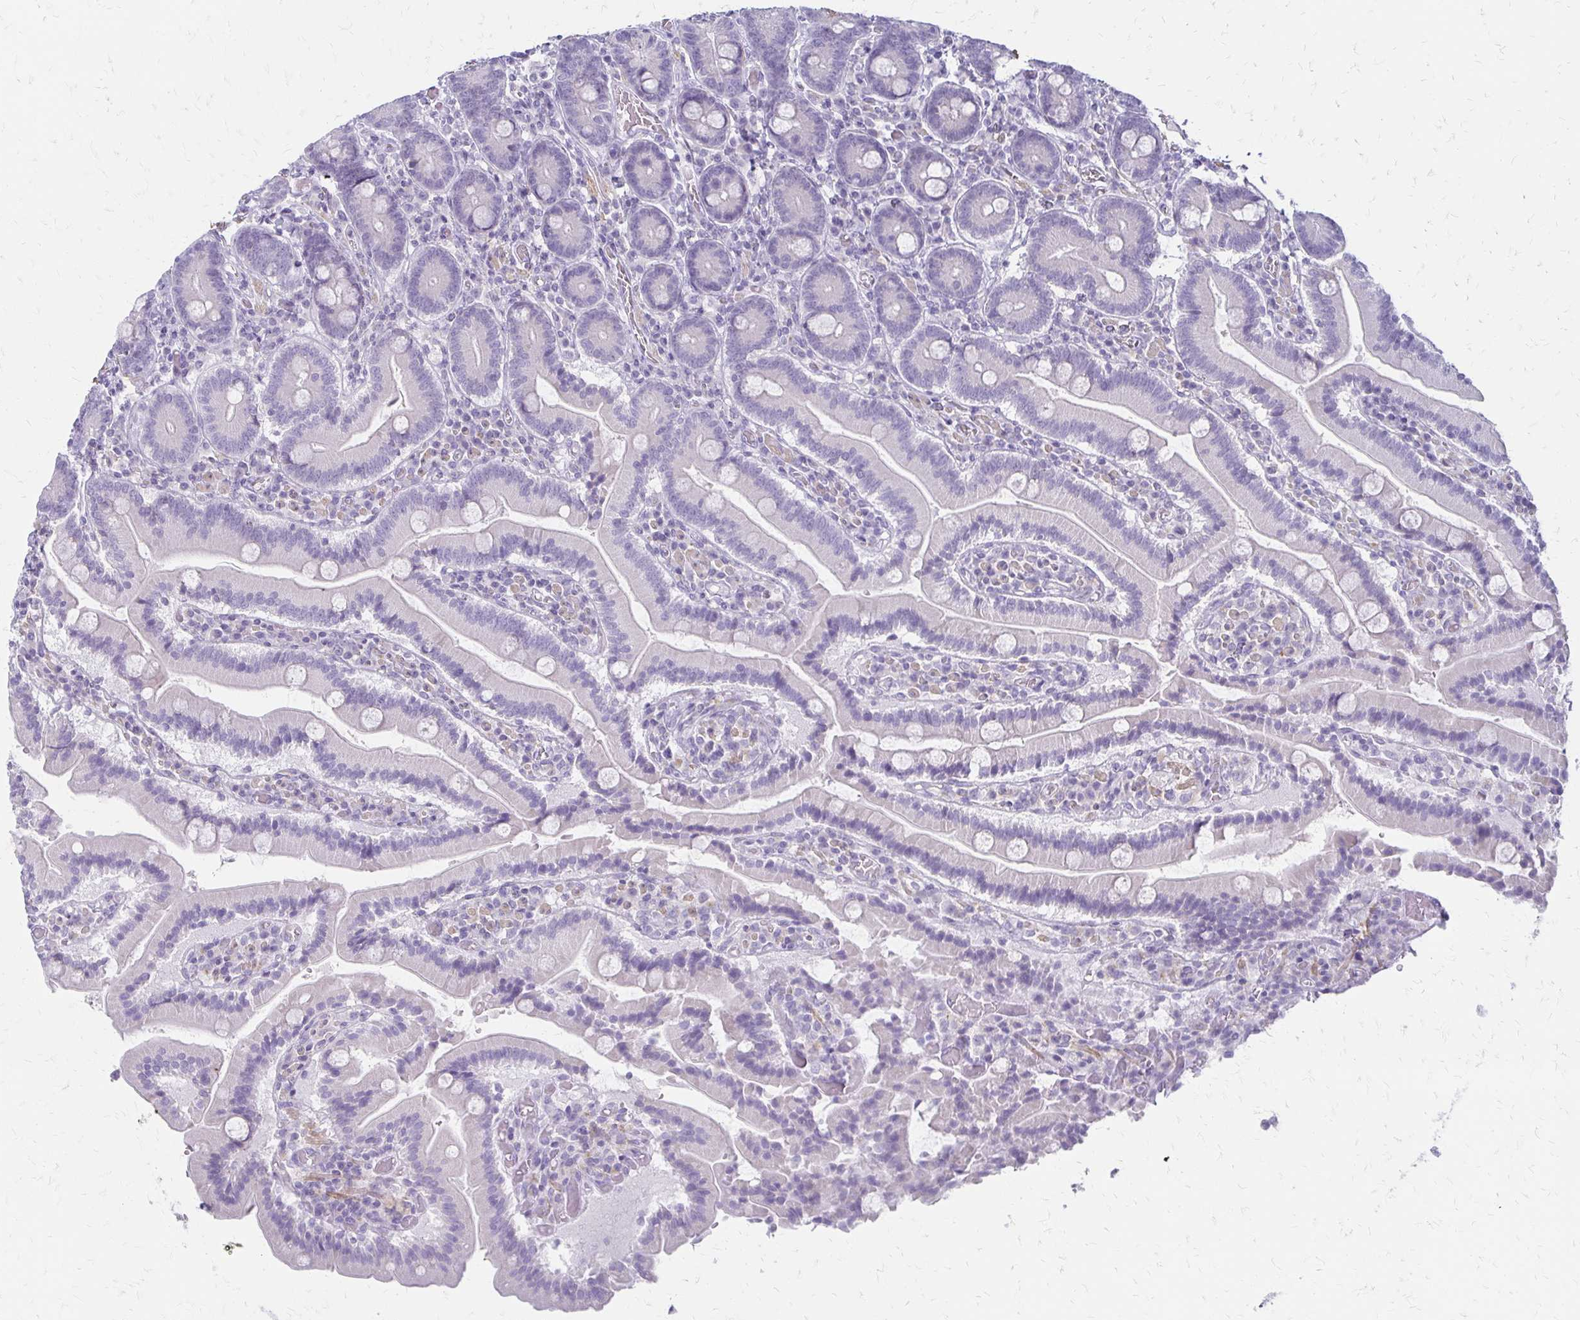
{"staining": {"intensity": "negative", "quantity": "none", "location": "none"}, "tissue": "duodenum", "cell_type": "Glandular cells", "image_type": "normal", "snomed": [{"axis": "morphology", "description": "Normal tissue, NOS"}, {"axis": "topography", "description": "Duodenum"}], "caption": "This is an IHC photomicrograph of normal human duodenum. There is no staining in glandular cells.", "gene": "IVL", "patient": {"sex": "female", "age": 62}}